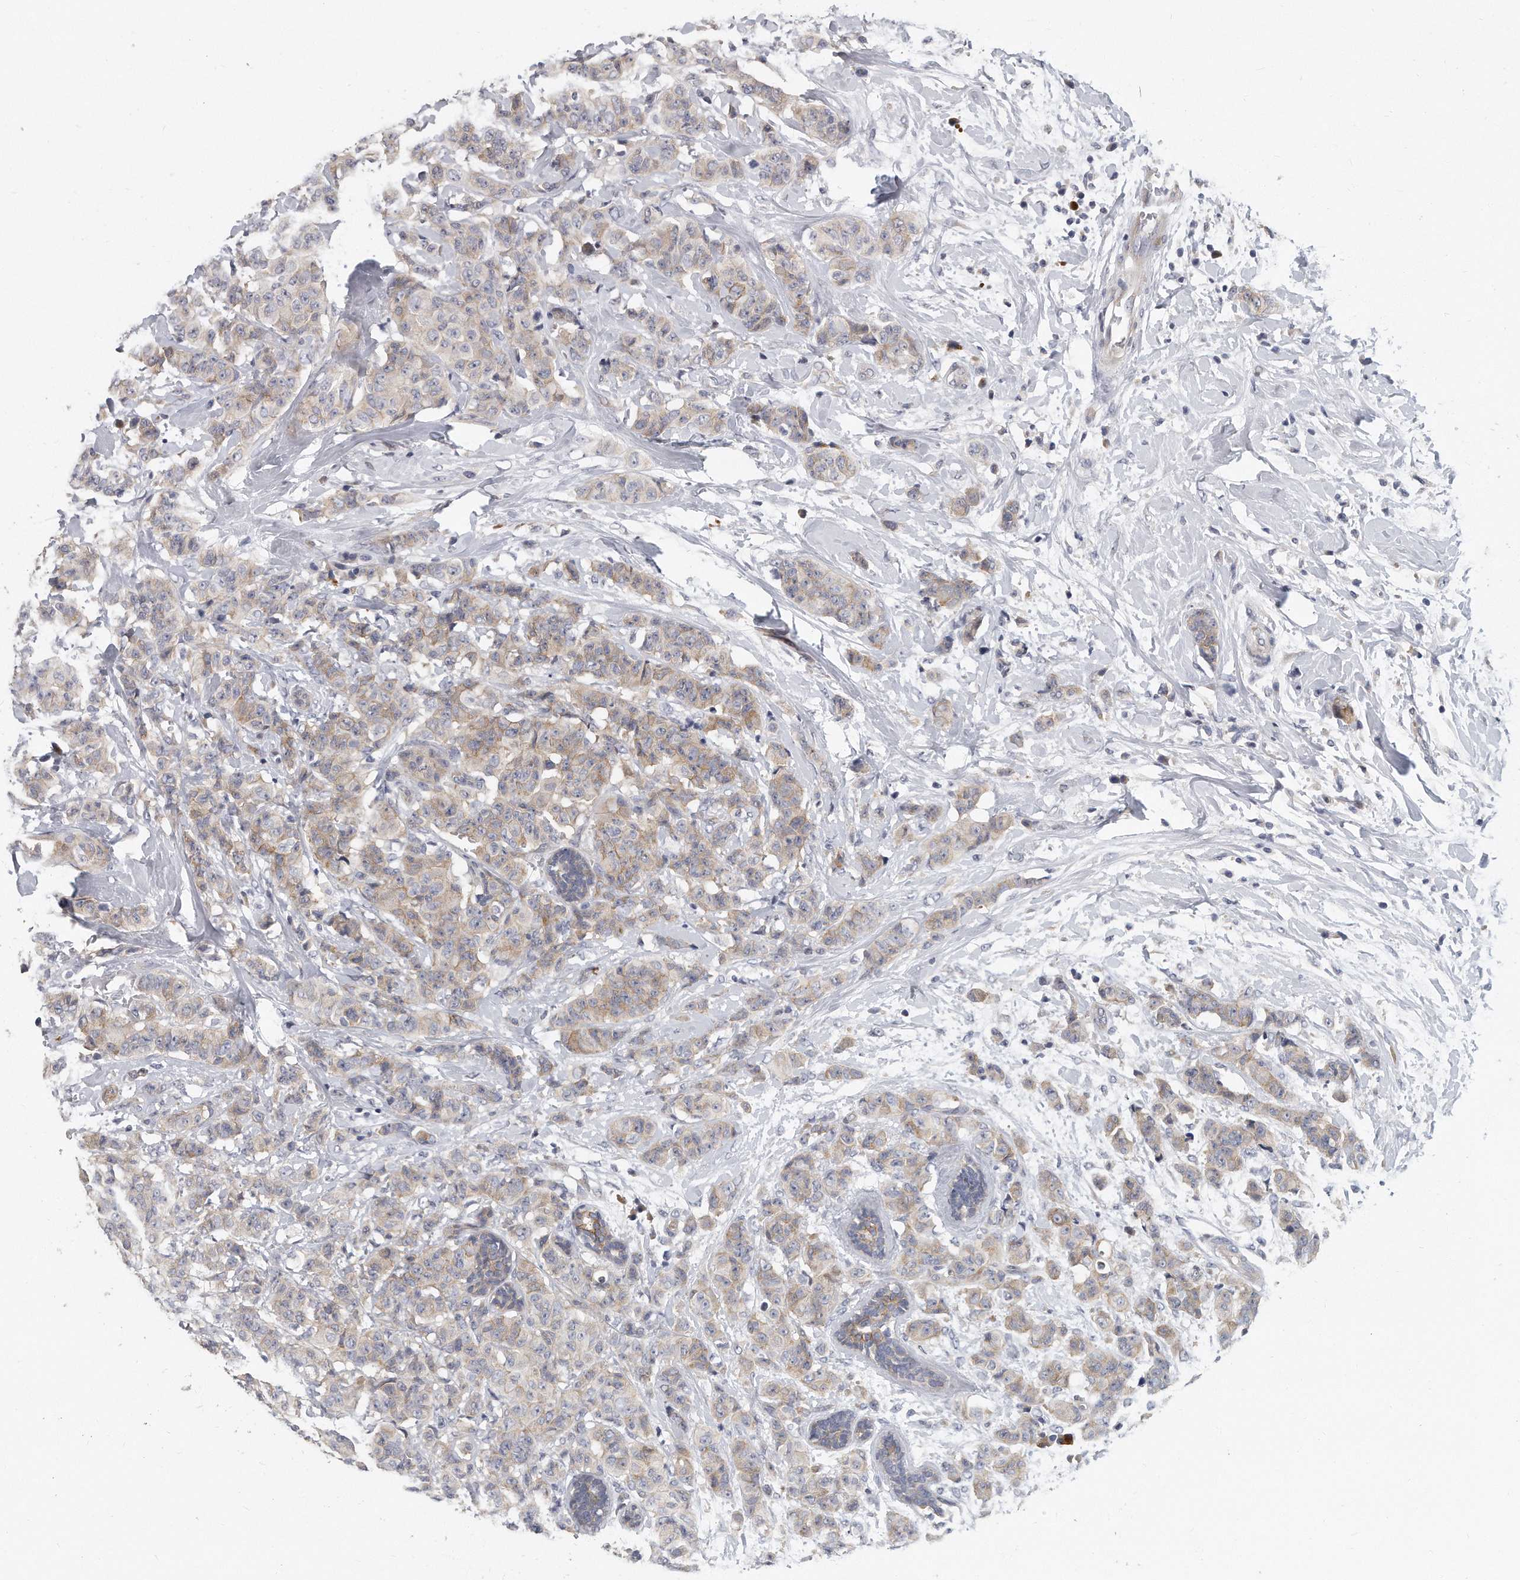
{"staining": {"intensity": "weak", "quantity": "25%-75%", "location": "cytoplasmic/membranous"}, "tissue": "breast cancer", "cell_type": "Tumor cells", "image_type": "cancer", "snomed": [{"axis": "morphology", "description": "Normal tissue, NOS"}, {"axis": "morphology", "description": "Duct carcinoma"}, {"axis": "topography", "description": "Breast"}], "caption": "This micrograph reveals immunohistochemistry staining of human breast intraductal carcinoma, with low weak cytoplasmic/membranous expression in about 25%-75% of tumor cells.", "gene": "PLEKHA6", "patient": {"sex": "female", "age": 40}}